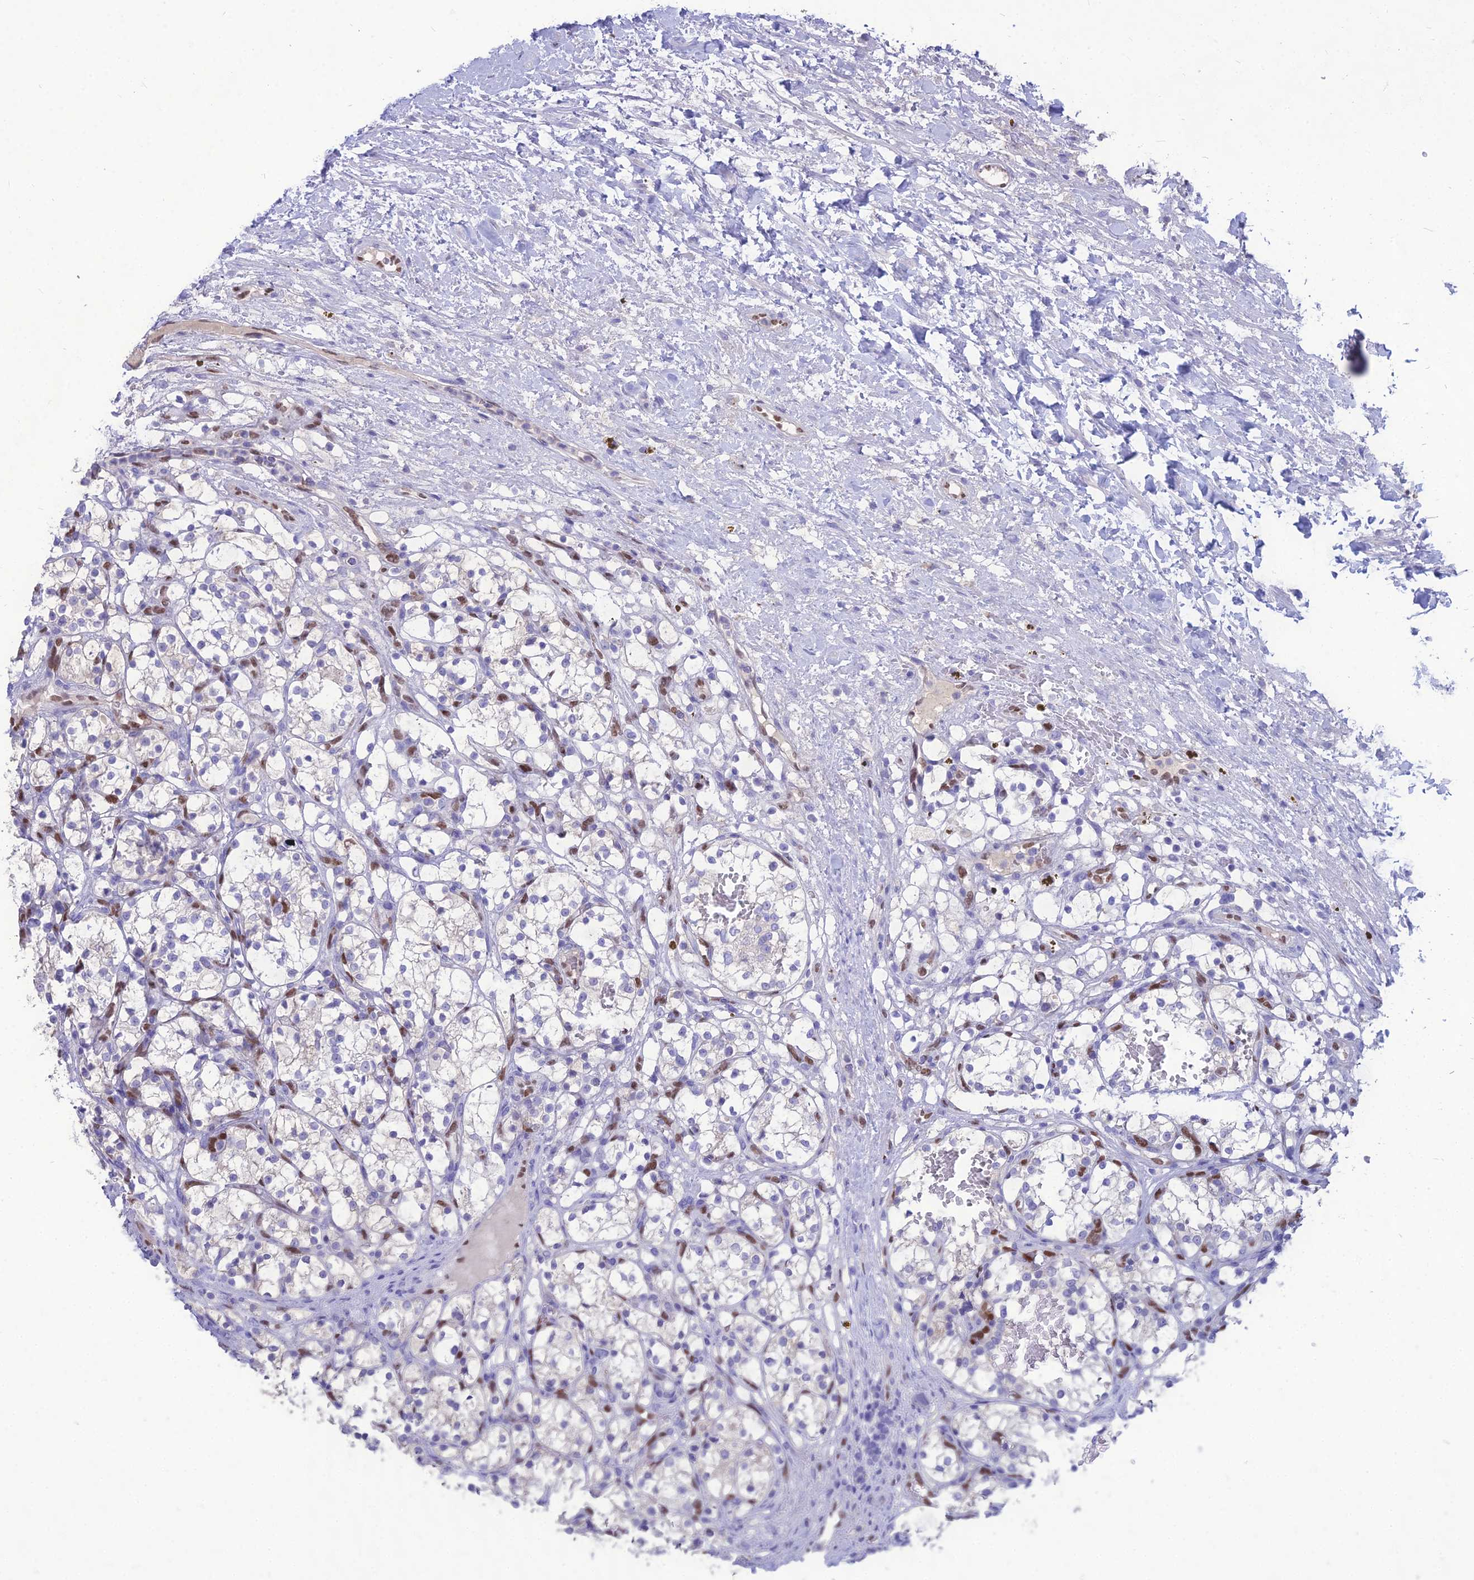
{"staining": {"intensity": "negative", "quantity": "none", "location": "none"}, "tissue": "renal cancer", "cell_type": "Tumor cells", "image_type": "cancer", "snomed": [{"axis": "morphology", "description": "Adenocarcinoma, NOS"}, {"axis": "topography", "description": "Kidney"}], "caption": "Tumor cells show no significant protein staining in renal cancer.", "gene": "NOVA2", "patient": {"sex": "female", "age": 69}}